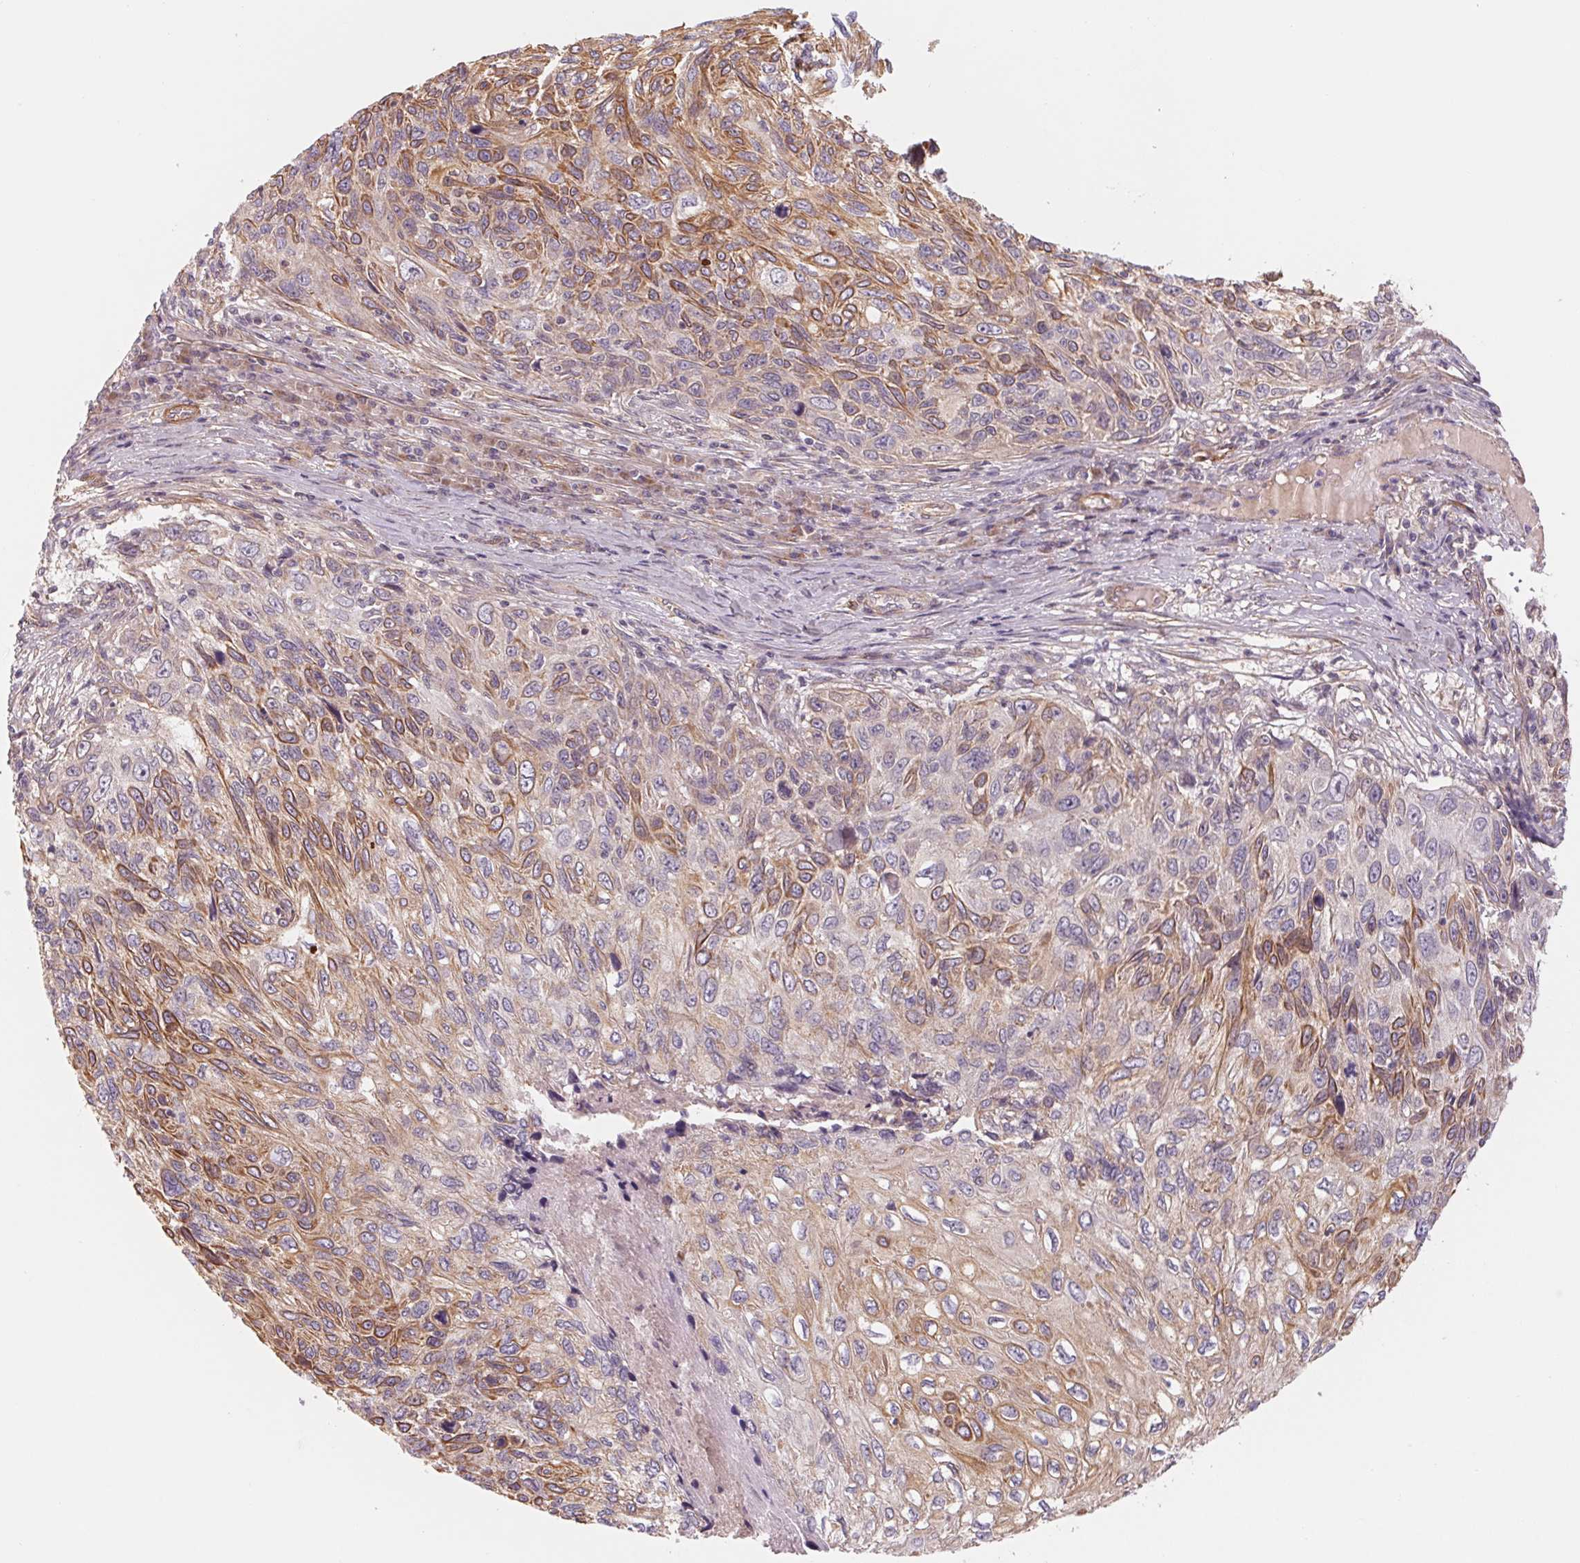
{"staining": {"intensity": "moderate", "quantity": "25%-75%", "location": "cytoplasmic/membranous"}, "tissue": "skin cancer", "cell_type": "Tumor cells", "image_type": "cancer", "snomed": [{"axis": "morphology", "description": "Squamous cell carcinoma, NOS"}, {"axis": "topography", "description": "Skin"}], "caption": "Immunohistochemical staining of skin squamous cell carcinoma exhibits medium levels of moderate cytoplasmic/membranous protein expression in approximately 25%-75% of tumor cells. Nuclei are stained in blue.", "gene": "CCDC112", "patient": {"sex": "male", "age": 92}}